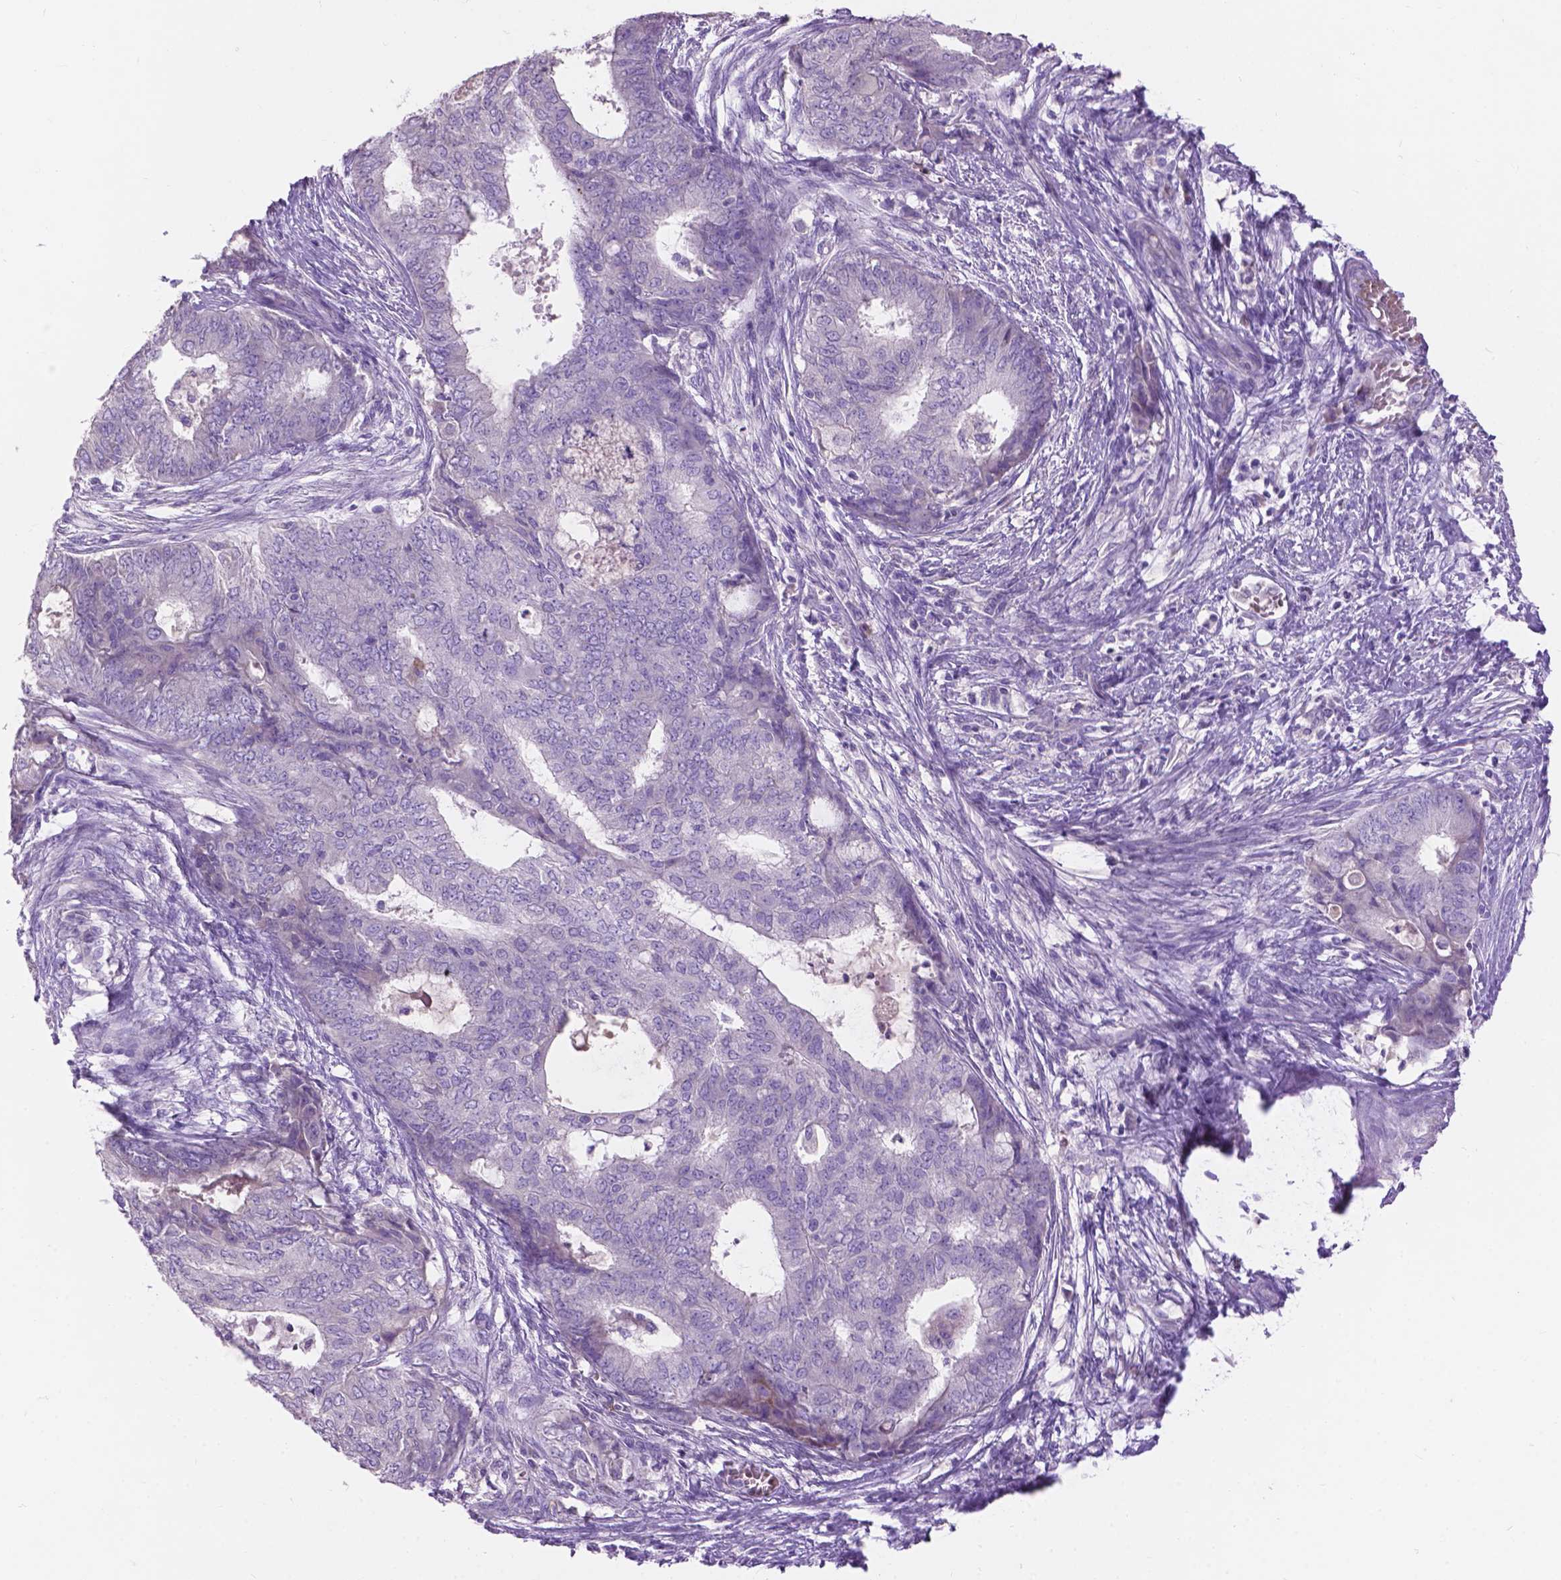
{"staining": {"intensity": "negative", "quantity": "none", "location": "none"}, "tissue": "endometrial cancer", "cell_type": "Tumor cells", "image_type": "cancer", "snomed": [{"axis": "morphology", "description": "Adenocarcinoma, NOS"}, {"axis": "topography", "description": "Endometrium"}], "caption": "Tumor cells show no significant staining in endometrial adenocarcinoma.", "gene": "NOXO1", "patient": {"sex": "female", "age": 62}}